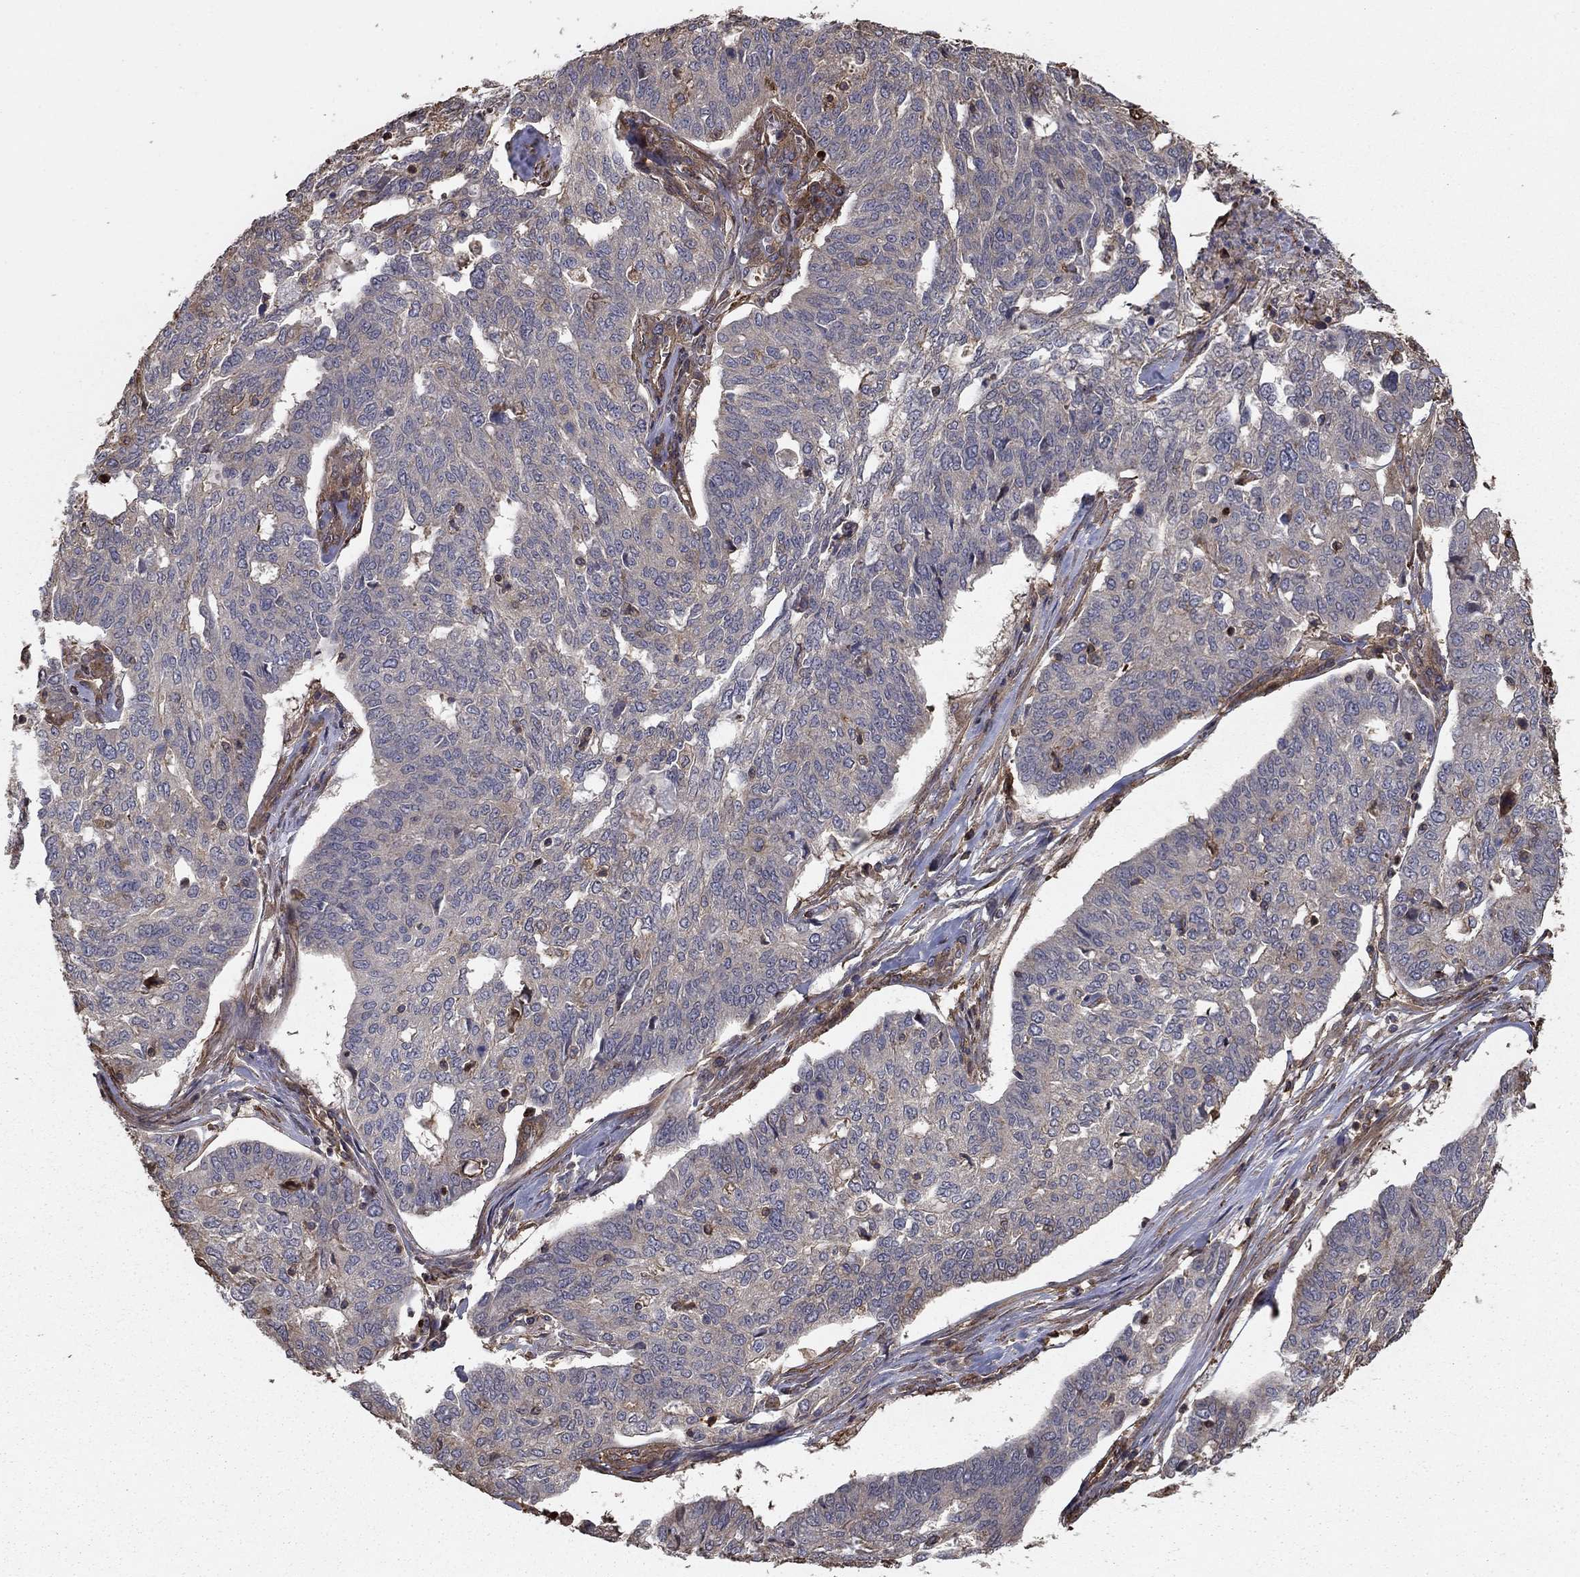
{"staining": {"intensity": "negative", "quantity": "none", "location": "none"}, "tissue": "ovarian cancer", "cell_type": "Tumor cells", "image_type": "cancer", "snomed": [{"axis": "morphology", "description": "Cystadenocarcinoma, serous, NOS"}, {"axis": "topography", "description": "Ovary"}], "caption": "Tumor cells are negative for brown protein staining in serous cystadenocarcinoma (ovarian). (Brightfield microscopy of DAB immunohistochemistry (IHC) at high magnification).", "gene": "HABP4", "patient": {"sex": "female", "age": 67}}